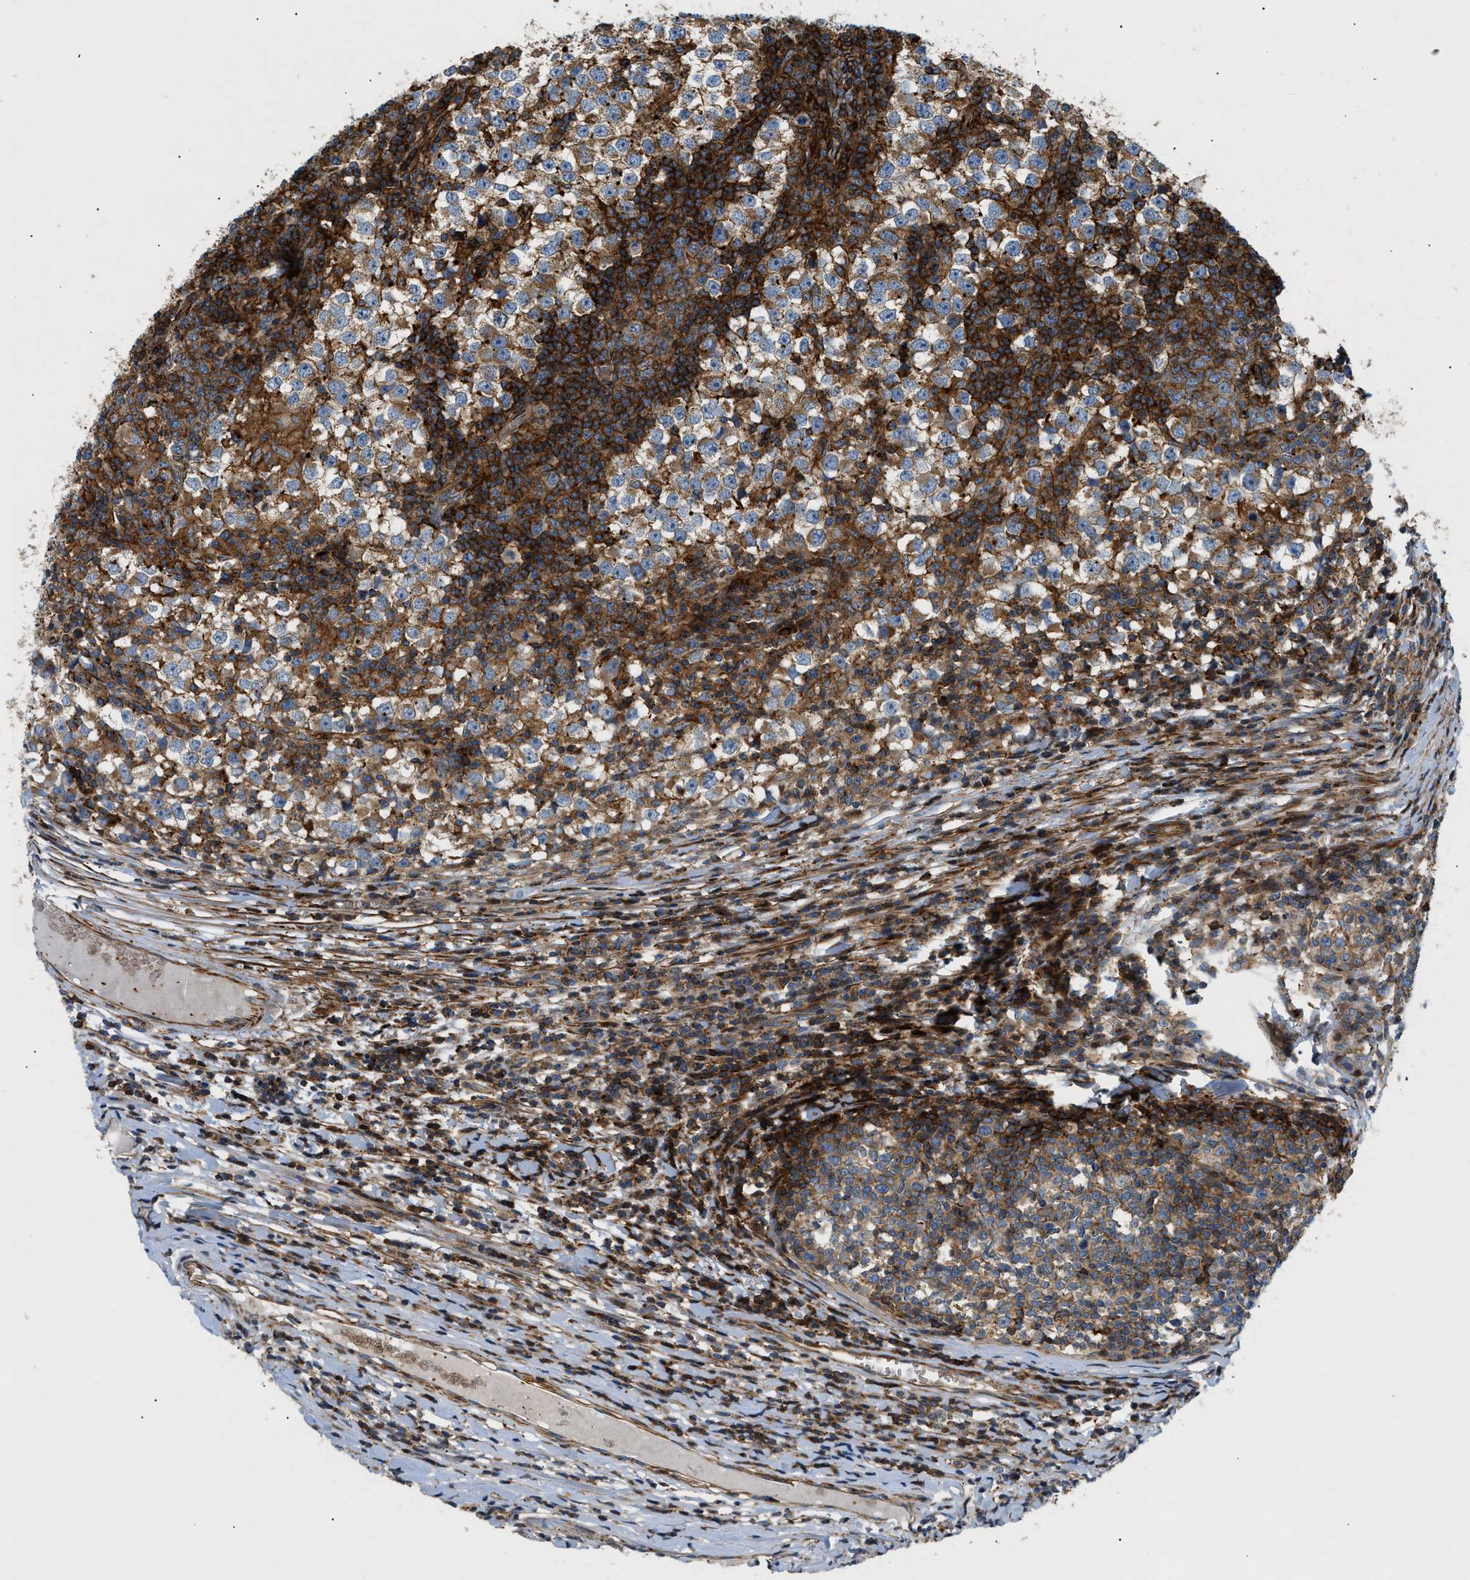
{"staining": {"intensity": "moderate", "quantity": ">75%", "location": "cytoplasmic/membranous"}, "tissue": "testis cancer", "cell_type": "Tumor cells", "image_type": "cancer", "snomed": [{"axis": "morphology", "description": "Seminoma, NOS"}, {"axis": "topography", "description": "Testis"}], "caption": "Immunohistochemistry (IHC) (DAB) staining of human testis cancer (seminoma) exhibits moderate cytoplasmic/membranous protein positivity in approximately >75% of tumor cells.", "gene": "DHODH", "patient": {"sex": "male", "age": 65}}